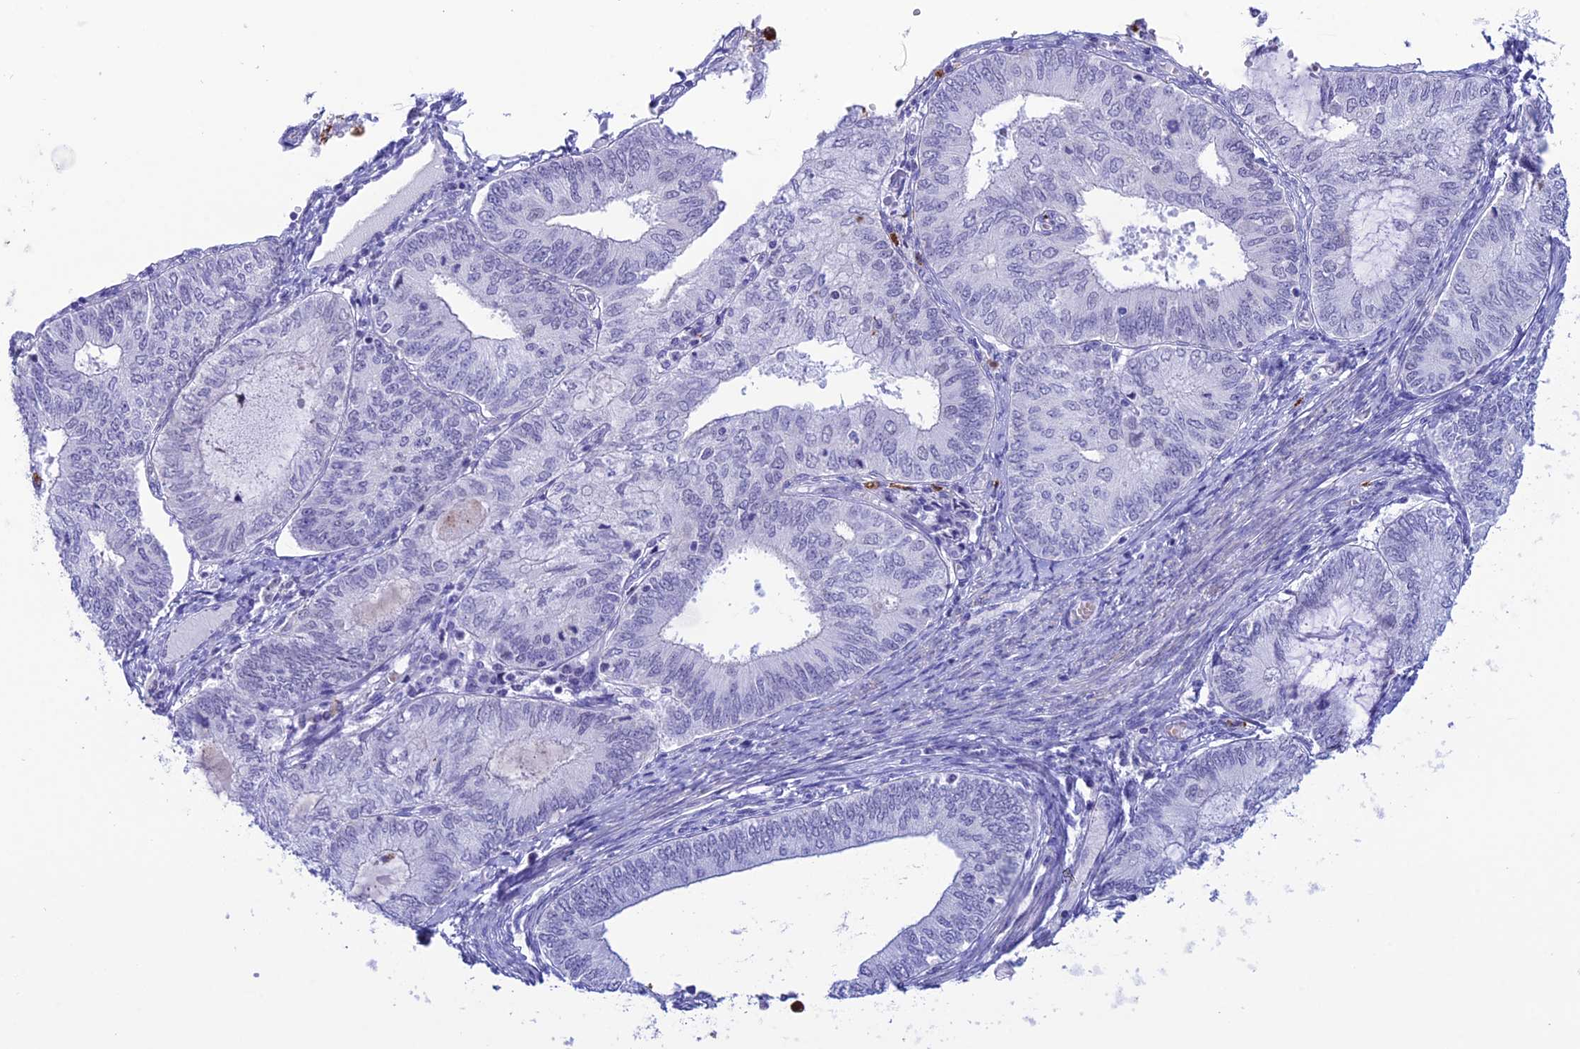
{"staining": {"intensity": "negative", "quantity": "none", "location": "none"}, "tissue": "endometrial cancer", "cell_type": "Tumor cells", "image_type": "cancer", "snomed": [{"axis": "morphology", "description": "Adenocarcinoma, NOS"}, {"axis": "topography", "description": "Endometrium"}], "caption": "The micrograph shows no staining of tumor cells in endometrial cancer (adenocarcinoma). (DAB immunohistochemistry (IHC) with hematoxylin counter stain).", "gene": "COL6A6", "patient": {"sex": "female", "age": 68}}